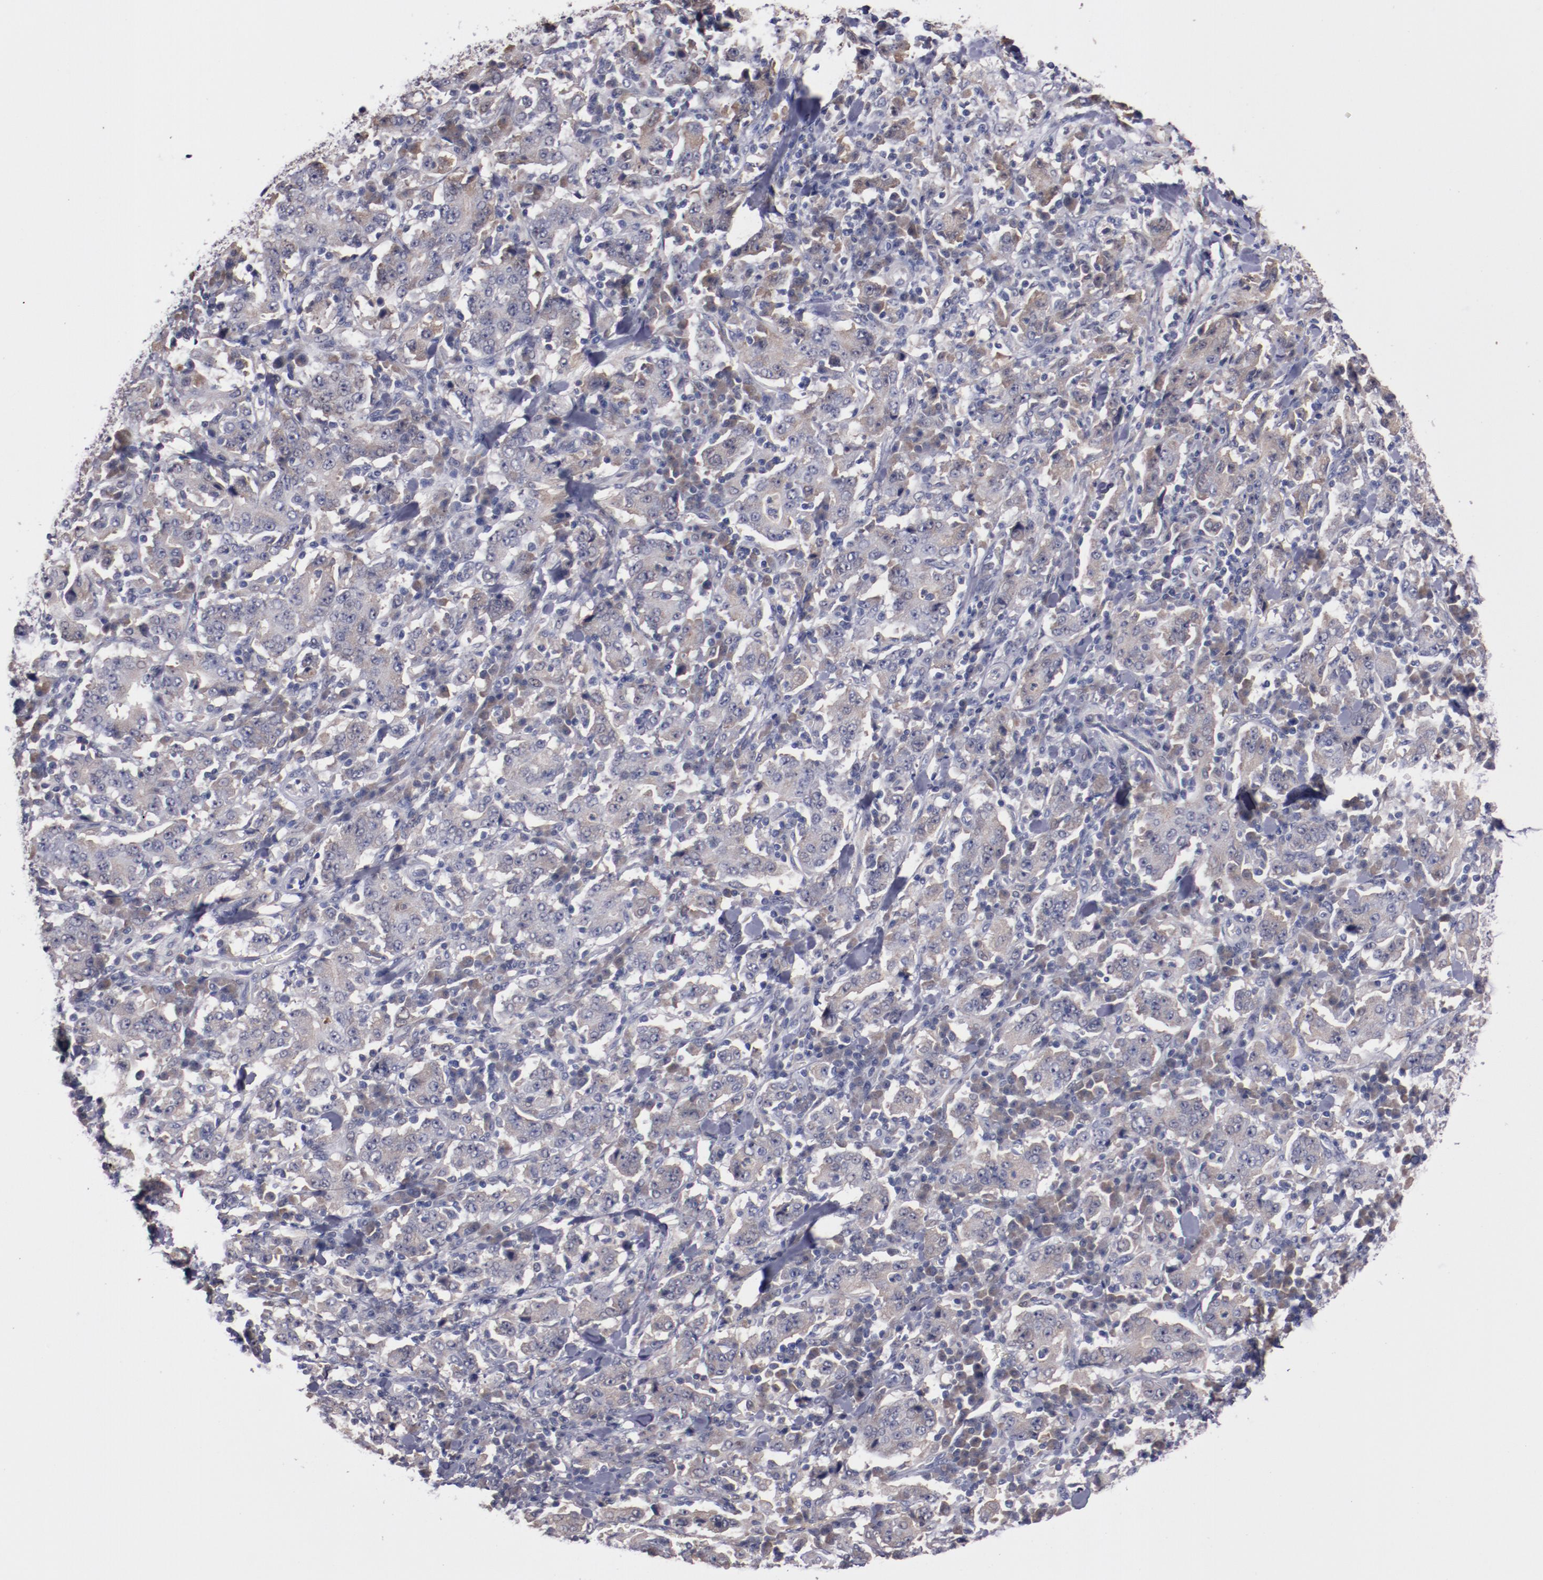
{"staining": {"intensity": "weak", "quantity": "25%-75%", "location": "cytoplasmic/membranous"}, "tissue": "stomach cancer", "cell_type": "Tumor cells", "image_type": "cancer", "snomed": [{"axis": "morphology", "description": "Normal tissue, NOS"}, {"axis": "morphology", "description": "Adenocarcinoma, NOS"}, {"axis": "topography", "description": "Stomach, upper"}, {"axis": "topography", "description": "Stomach"}], "caption": "This photomicrograph displays immunohistochemistry (IHC) staining of human stomach adenocarcinoma, with low weak cytoplasmic/membranous positivity in about 25%-75% of tumor cells.", "gene": "FAM81A", "patient": {"sex": "male", "age": 59}}